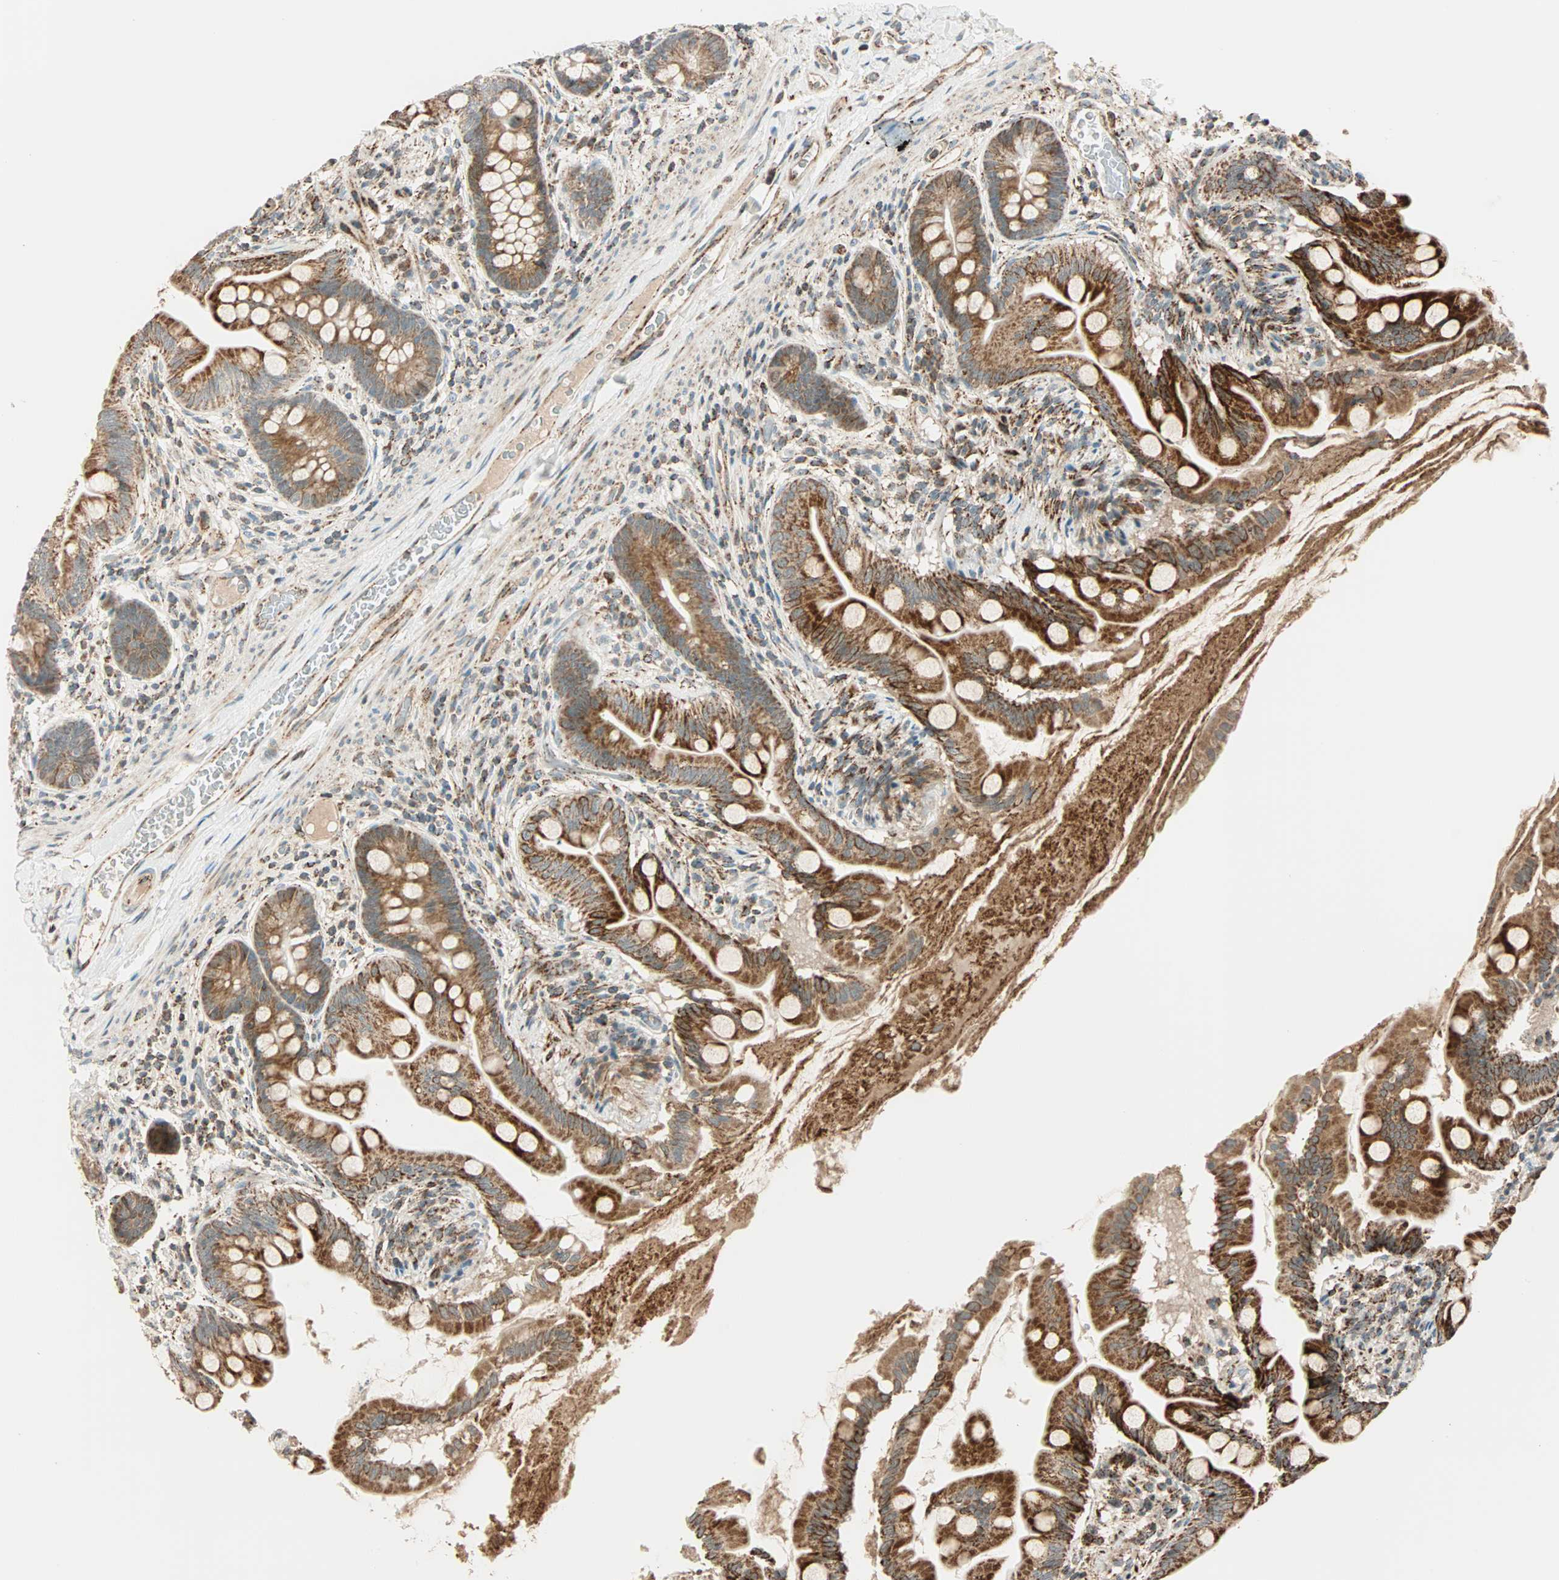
{"staining": {"intensity": "strong", "quantity": ">75%", "location": "cytoplasmic/membranous"}, "tissue": "small intestine", "cell_type": "Glandular cells", "image_type": "normal", "snomed": [{"axis": "morphology", "description": "Normal tissue, NOS"}, {"axis": "topography", "description": "Small intestine"}], "caption": "A brown stain shows strong cytoplasmic/membranous positivity of a protein in glandular cells of benign small intestine.", "gene": "SPRY4", "patient": {"sex": "female", "age": 56}}